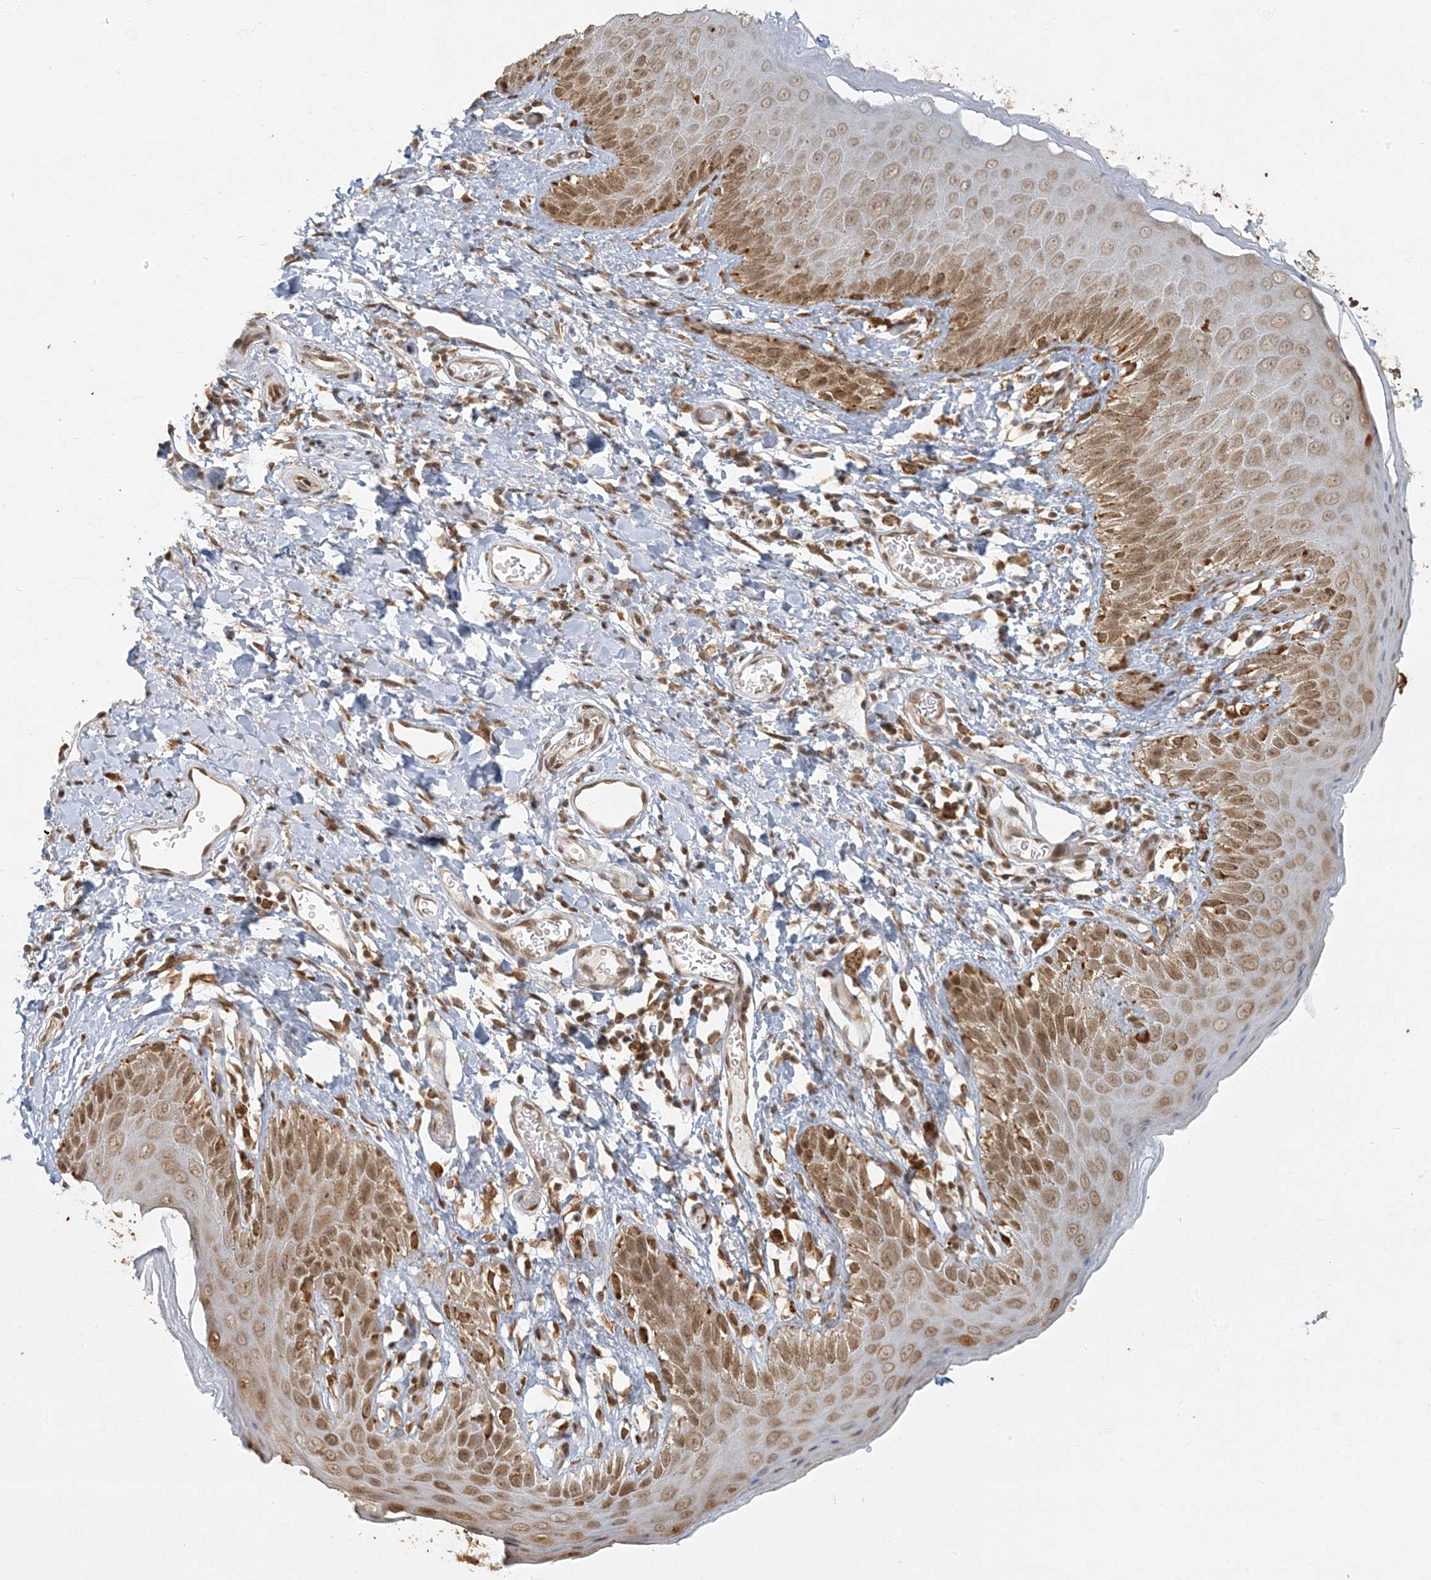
{"staining": {"intensity": "moderate", "quantity": ">75%", "location": "nuclear"}, "tissue": "skin", "cell_type": "Epidermal cells", "image_type": "normal", "snomed": [{"axis": "morphology", "description": "Normal tissue, NOS"}, {"axis": "topography", "description": "Anal"}], "caption": "Protein staining shows moderate nuclear expression in about >75% of epidermal cells in unremarkable skin.", "gene": "AK9", "patient": {"sex": "male", "age": 44}}